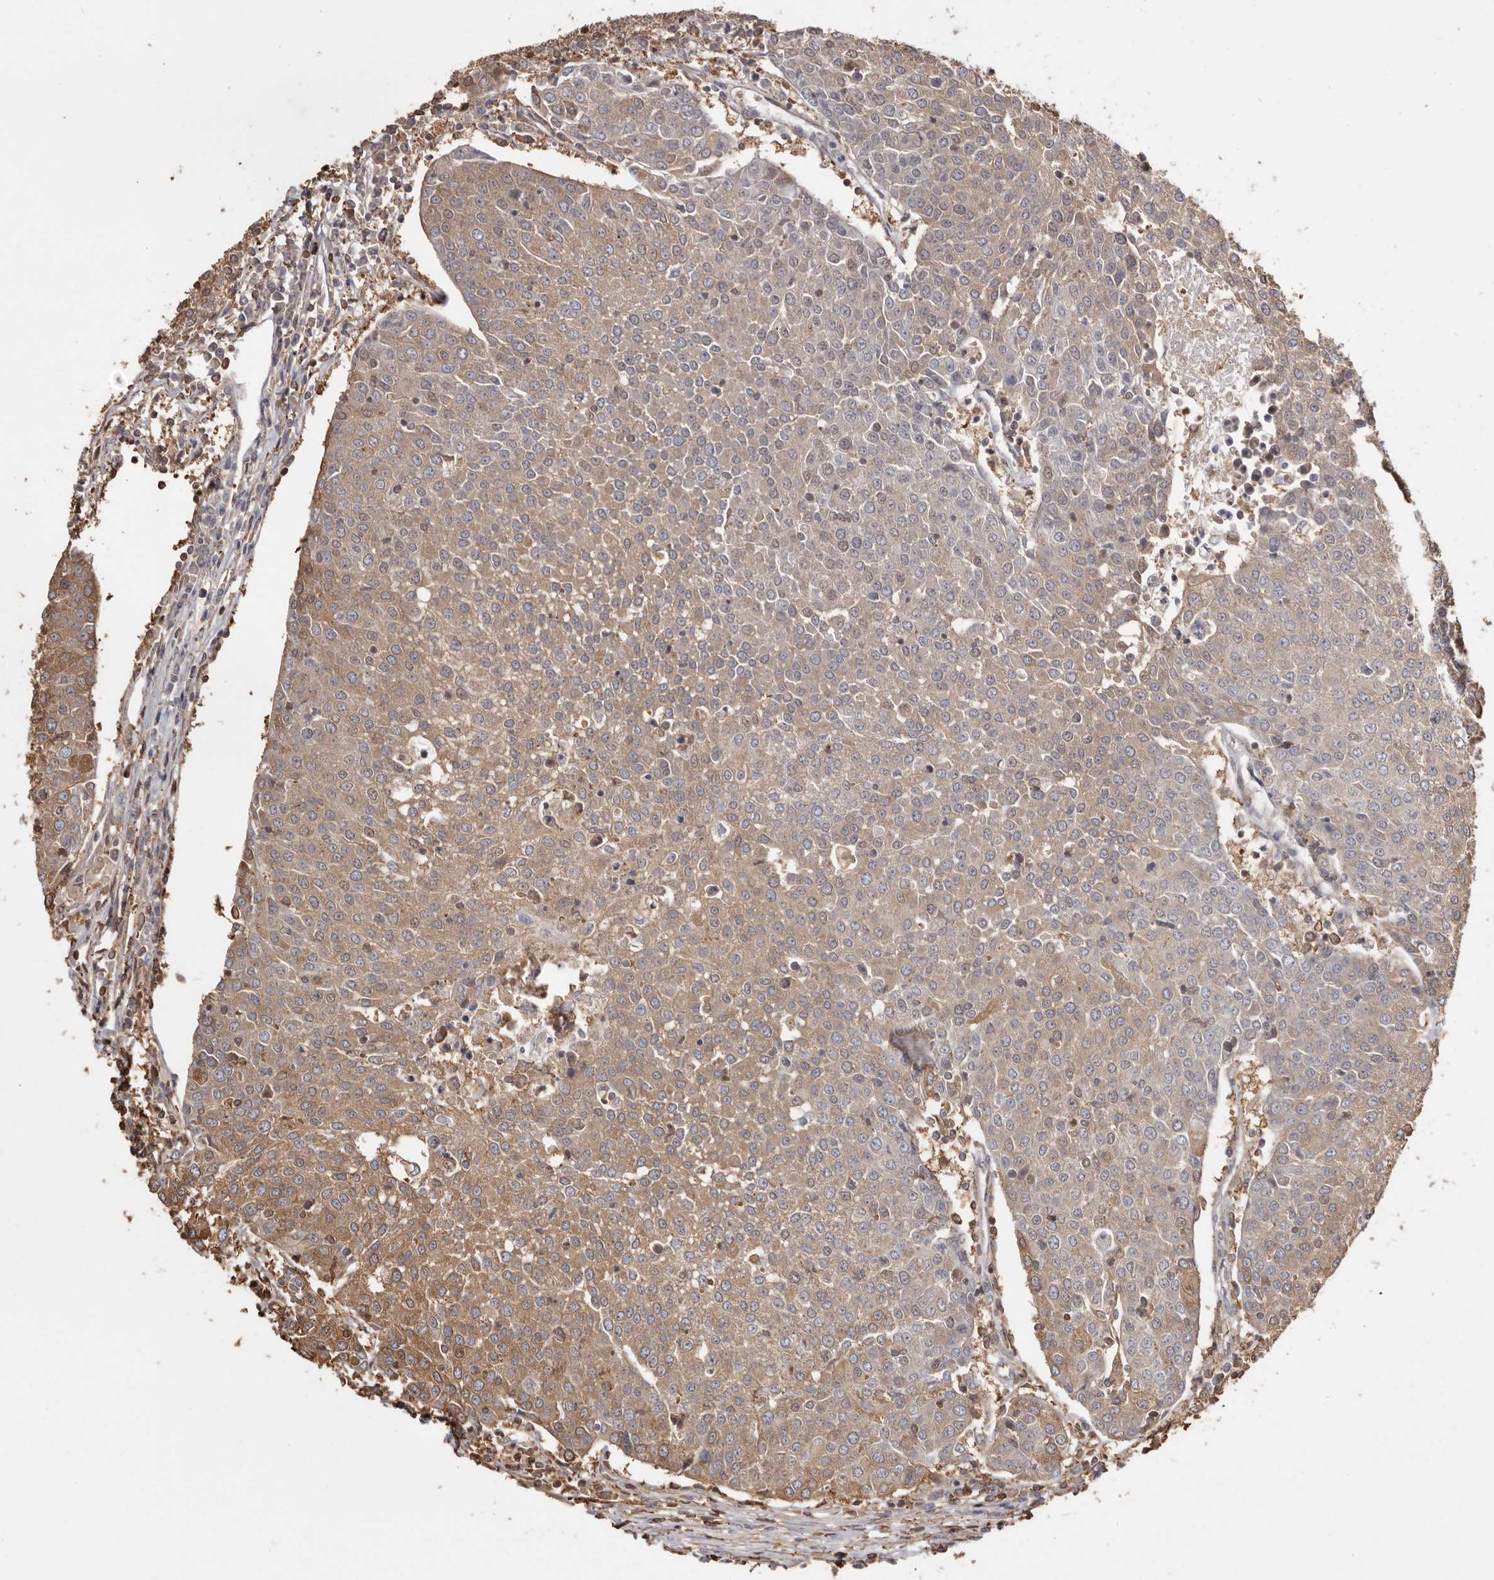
{"staining": {"intensity": "moderate", "quantity": "25%-75%", "location": "cytoplasmic/membranous"}, "tissue": "urothelial cancer", "cell_type": "Tumor cells", "image_type": "cancer", "snomed": [{"axis": "morphology", "description": "Urothelial carcinoma, High grade"}, {"axis": "topography", "description": "Urinary bladder"}], "caption": "An image of human urothelial cancer stained for a protein exhibits moderate cytoplasmic/membranous brown staining in tumor cells.", "gene": "PKM", "patient": {"sex": "female", "age": 85}}